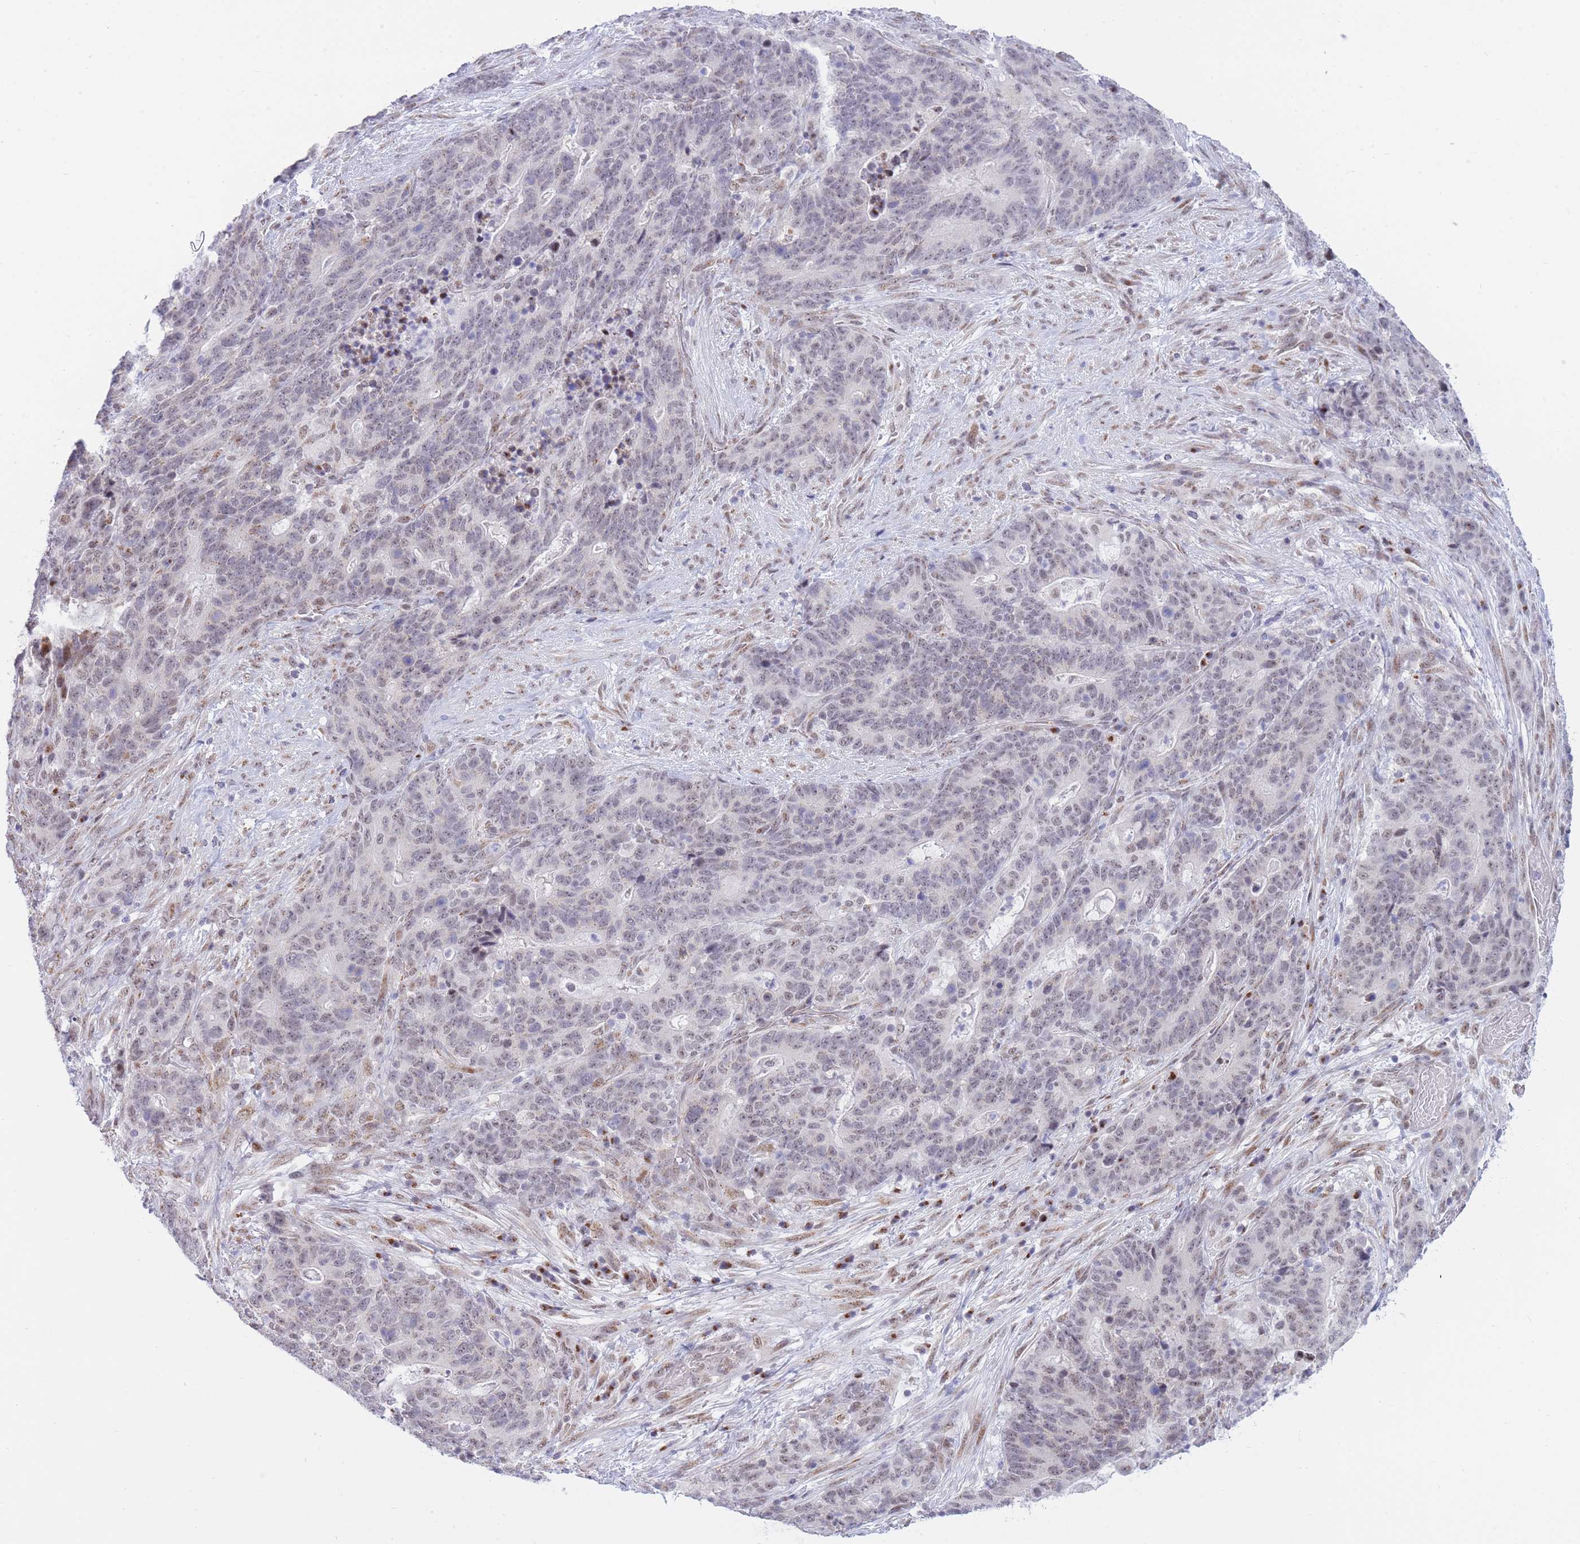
{"staining": {"intensity": "negative", "quantity": "none", "location": "none"}, "tissue": "stomach cancer", "cell_type": "Tumor cells", "image_type": "cancer", "snomed": [{"axis": "morphology", "description": "Normal tissue, NOS"}, {"axis": "morphology", "description": "Adenocarcinoma, NOS"}, {"axis": "topography", "description": "Stomach"}], "caption": "Tumor cells are negative for brown protein staining in stomach cancer (adenocarcinoma).", "gene": "INO80C", "patient": {"sex": "female", "age": 64}}